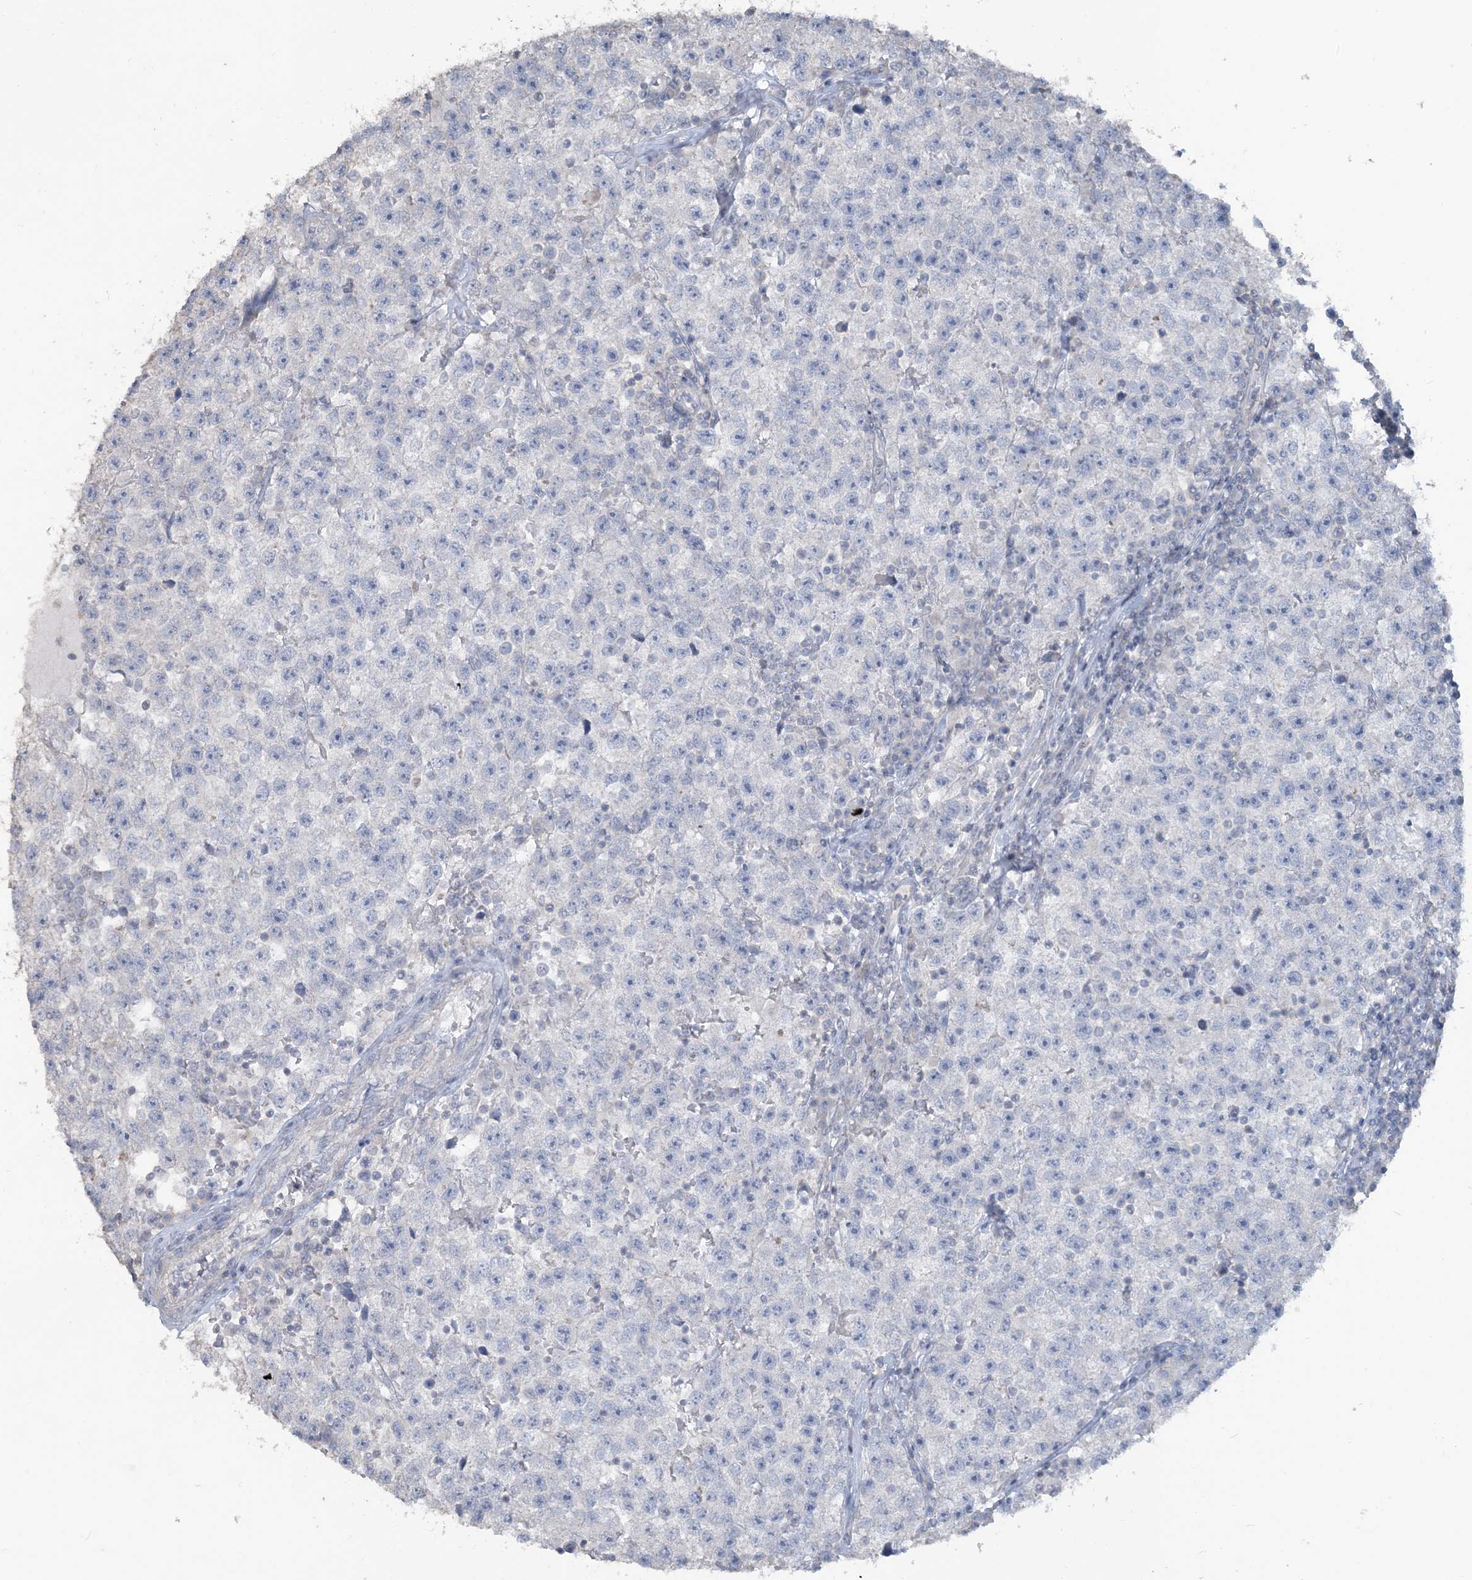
{"staining": {"intensity": "negative", "quantity": "none", "location": "none"}, "tissue": "testis cancer", "cell_type": "Tumor cells", "image_type": "cancer", "snomed": [{"axis": "morphology", "description": "Seminoma, NOS"}, {"axis": "topography", "description": "Testis"}], "caption": "Histopathology image shows no protein expression in tumor cells of testis seminoma tissue.", "gene": "NPHS2", "patient": {"sex": "male", "age": 22}}